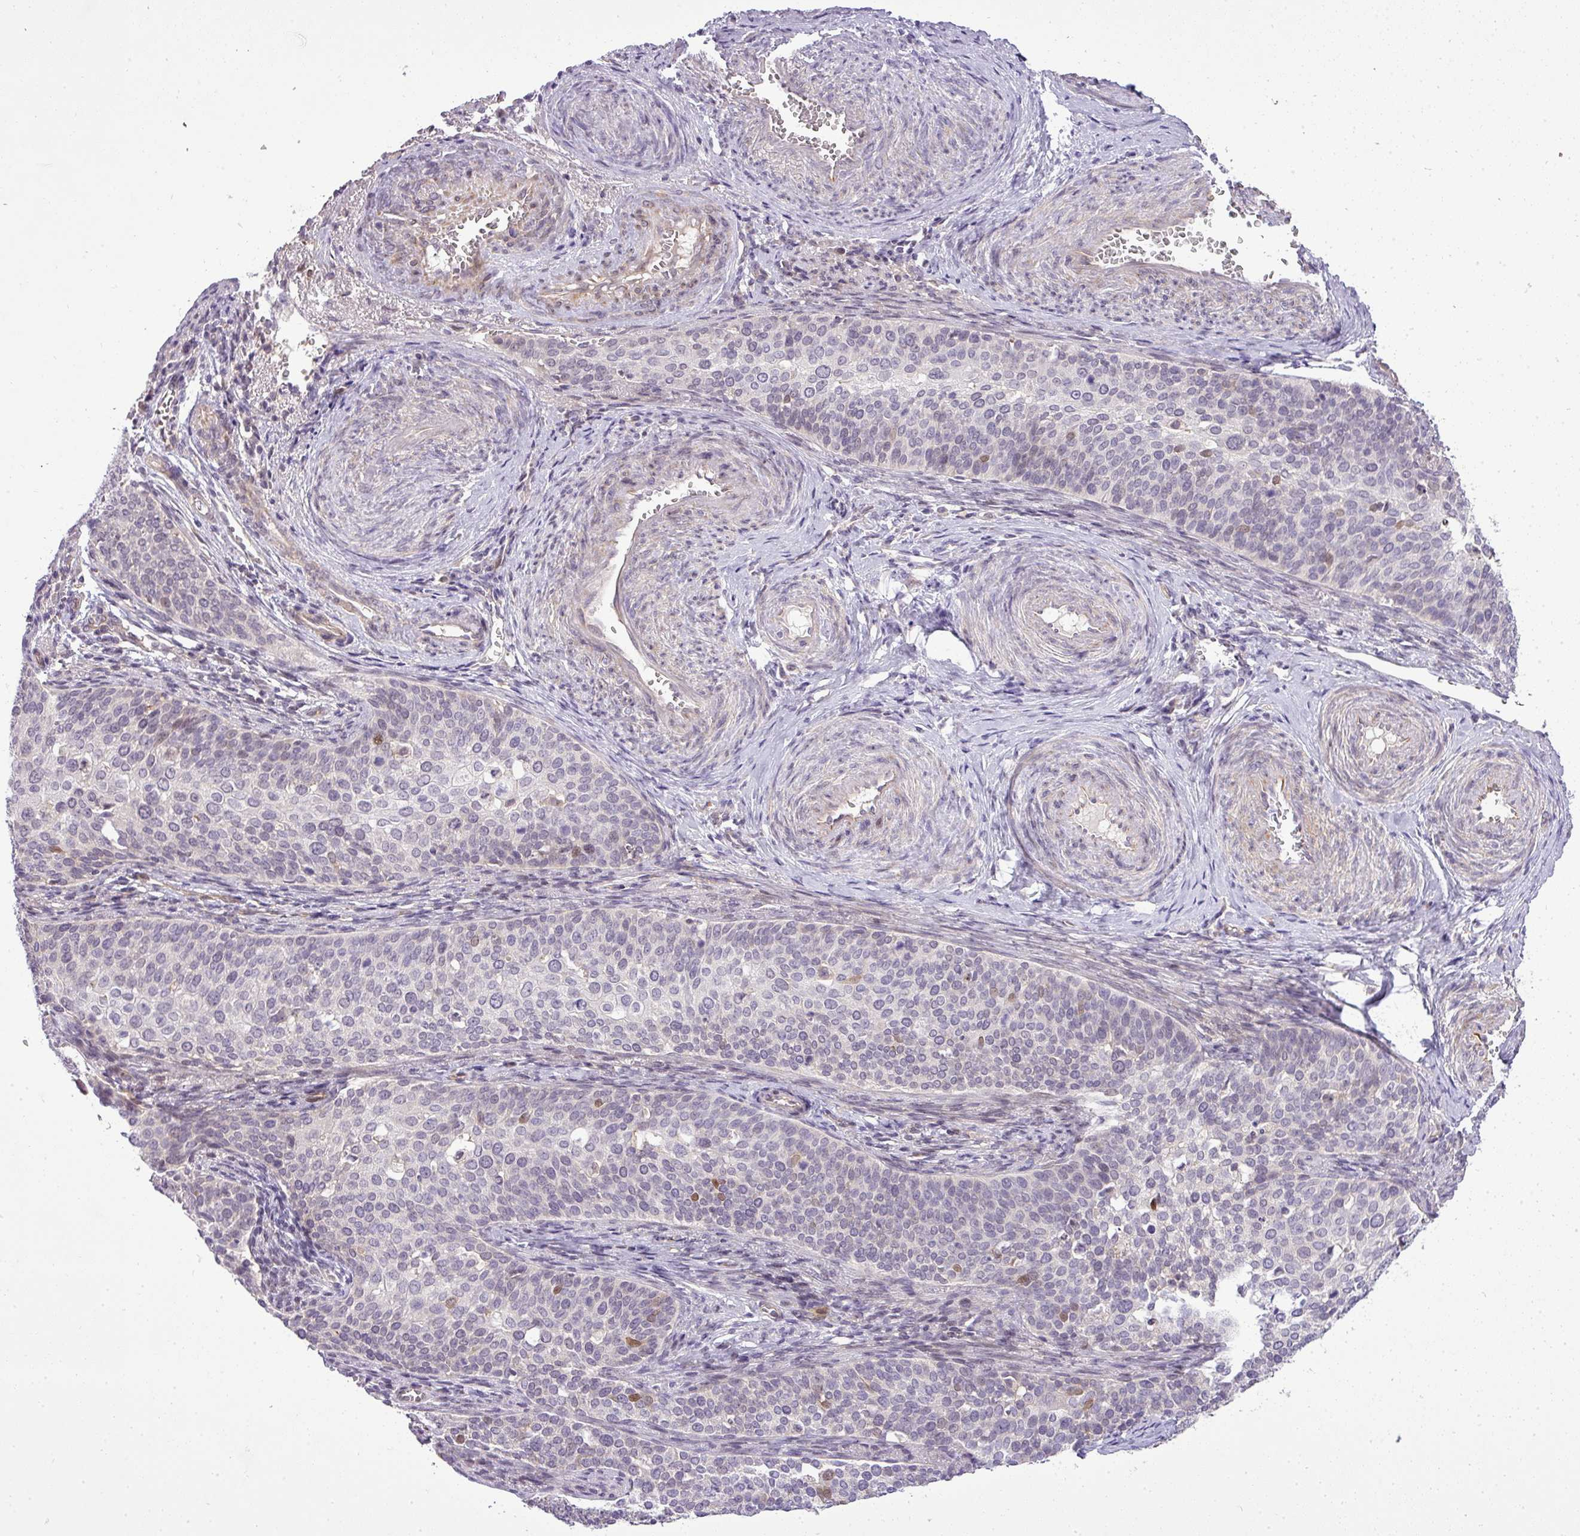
{"staining": {"intensity": "negative", "quantity": "none", "location": "none"}, "tissue": "cervical cancer", "cell_type": "Tumor cells", "image_type": "cancer", "snomed": [{"axis": "morphology", "description": "Squamous cell carcinoma, NOS"}, {"axis": "topography", "description": "Cervix"}], "caption": "High magnification brightfield microscopy of cervical cancer (squamous cell carcinoma) stained with DAB (brown) and counterstained with hematoxylin (blue): tumor cells show no significant positivity. The staining is performed using DAB brown chromogen with nuclei counter-stained in using hematoxylin.", "gene": "PDRG1", "patient": {"sex": "female", "age": 44}}